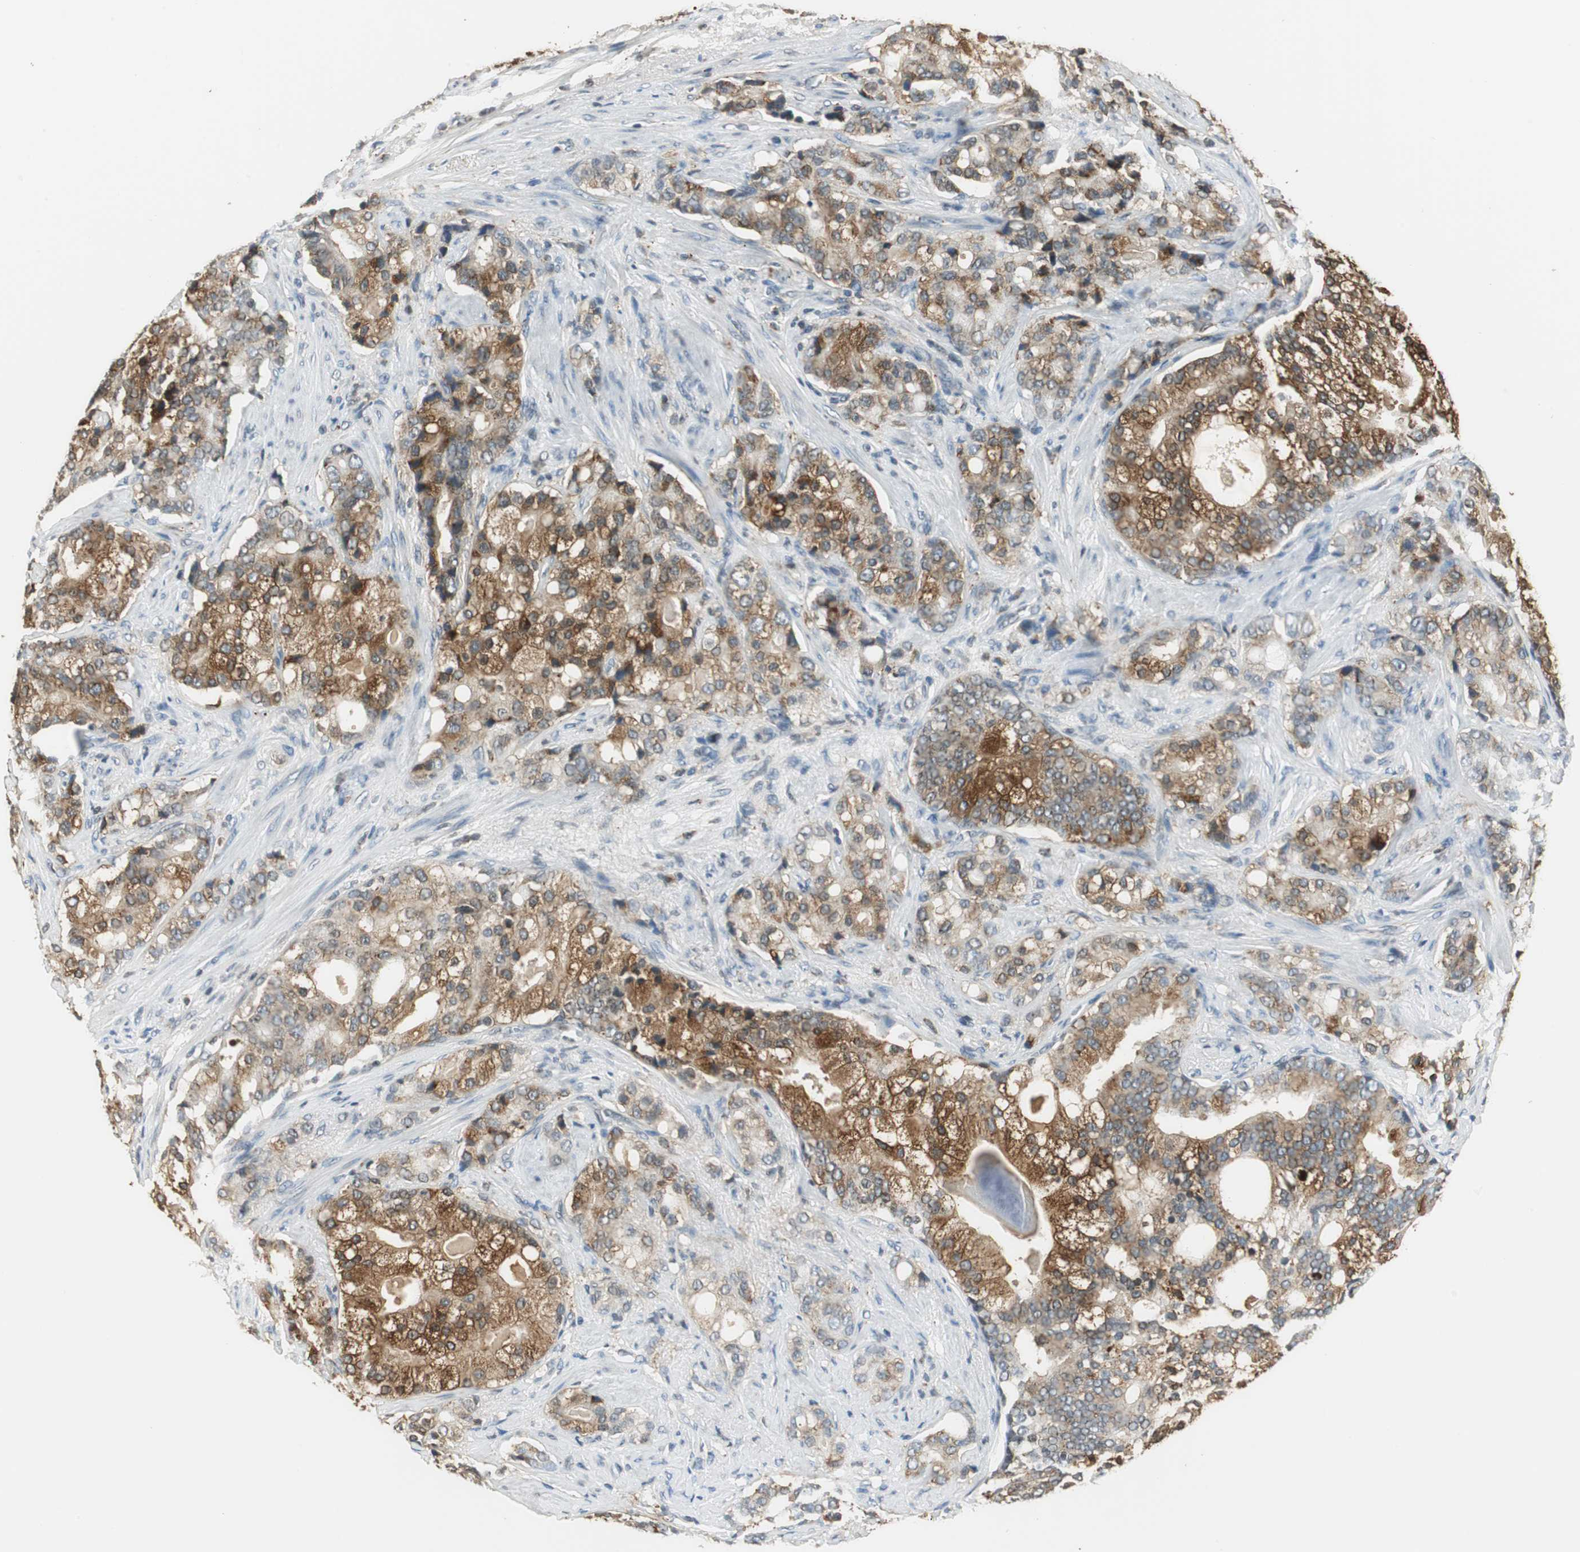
{"staining": {"intensity": "moderate", "quantity": "25%-75%", "location": "cytoplasmic/membranous"}, "tissue": "prostate cancer", "cell_type": "Tumor cells", "image_type": "cancer", "snomed": [{"axis": "morphology", "description": "Adenocarcinoma, Low grade"}, {"axis": "topography", "description": "Prostate"}], "caption": "This is an image of immunohistochemistry staining of prostate adenocarcinoma (low-grade), which shows moderate staining in the cytoplasmic/membranous of tumor cells.", "gene": "NIT1", "patient": {"sex": "male", "age": 58}}